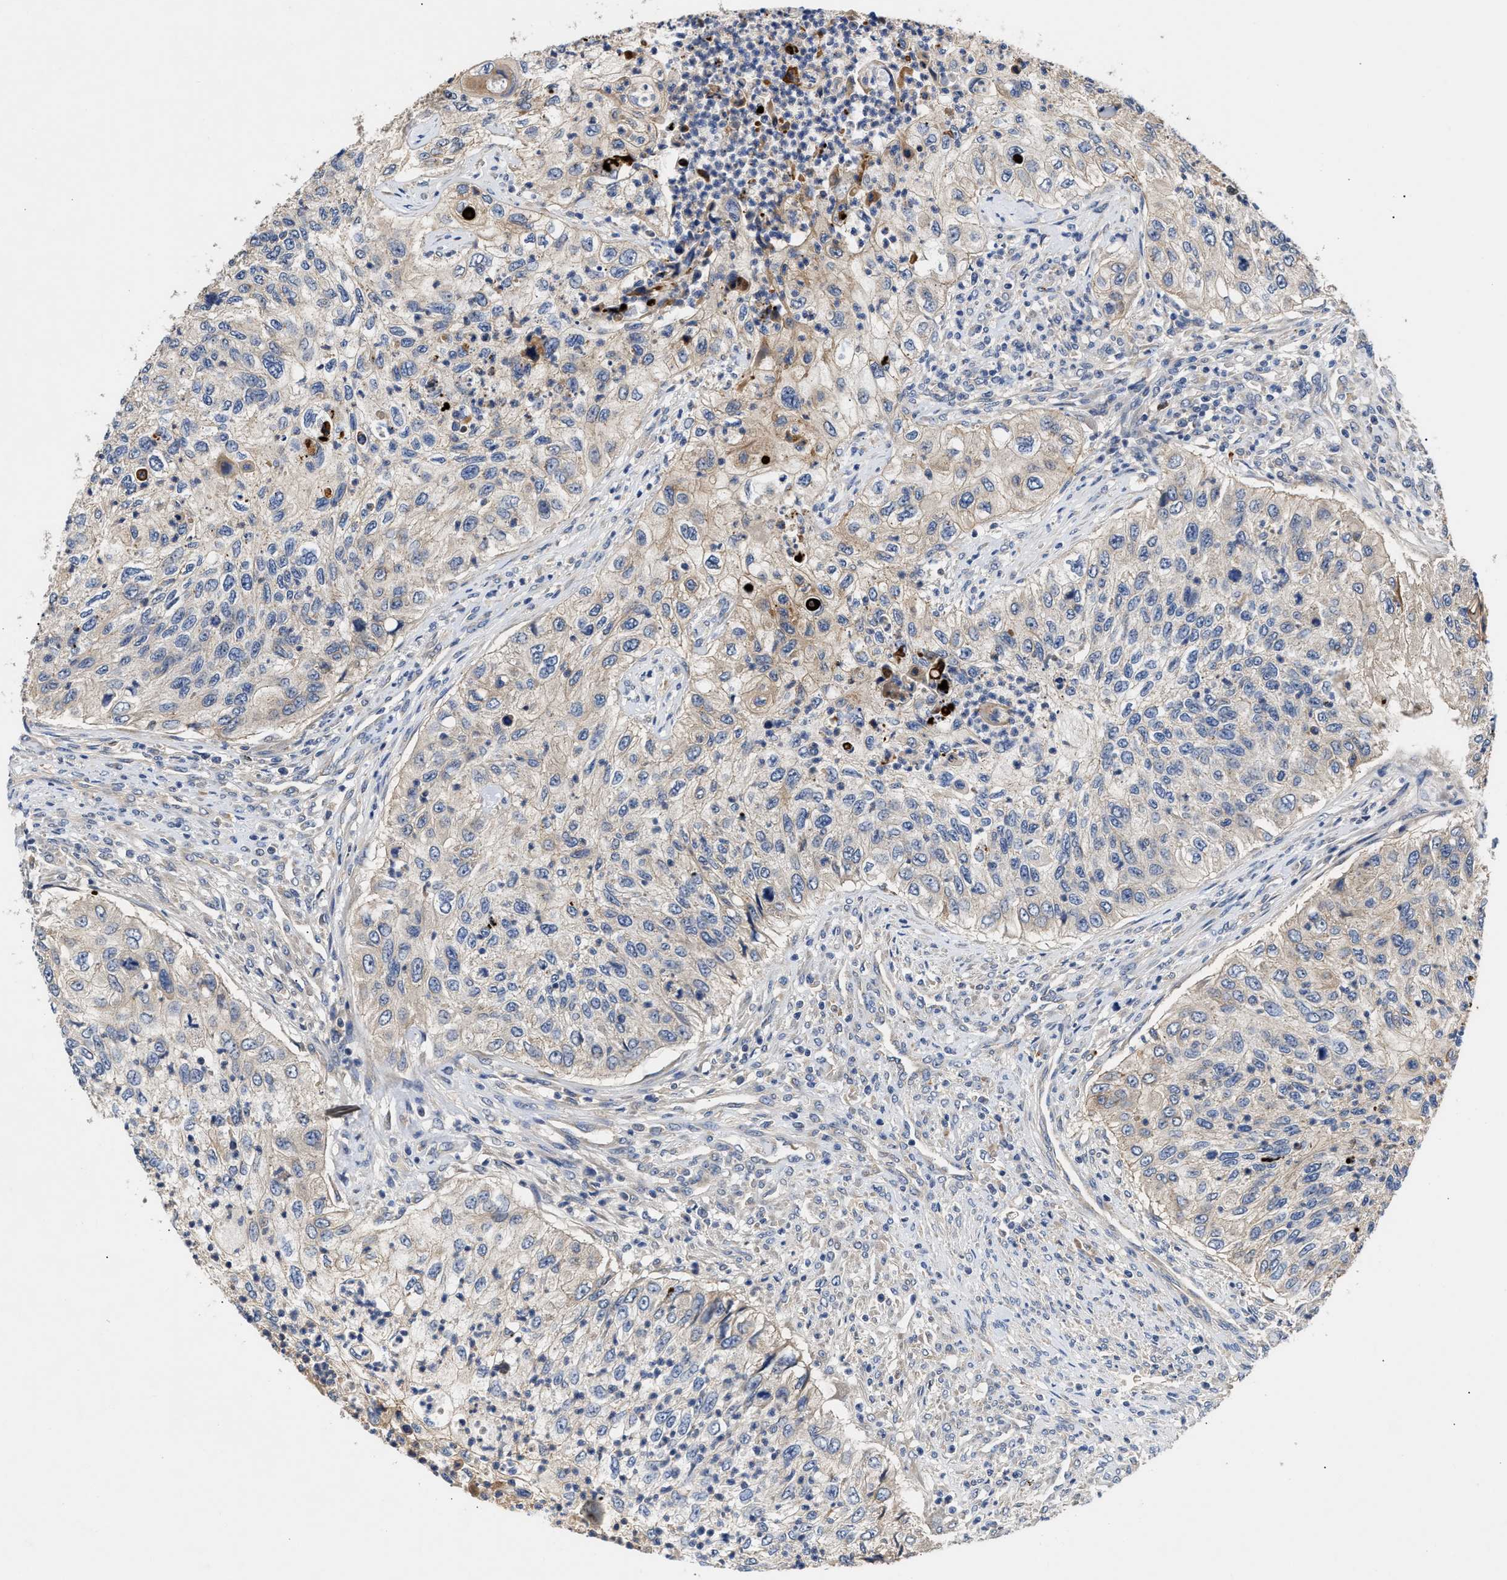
{"staining": {"intensity": "weak", "quantity": "<25%", "location": "cytoplasmic/membranous"}, "tissue": "urothelial cancer", "cell_type": "Tumor cells", "image_type": "cancer", "snomed": [{"axis": "morphology", "description": "Urothelial carcinoma, High grade"}, {"axis": "topography", "description": "Urinary bladder"}], "caption": "The photomicrograph shows no staining of tumor cells in high-grade urothelial carcinoma.", "gene": "CCDC146", "patient": {"sex": "female", "age": 60}}